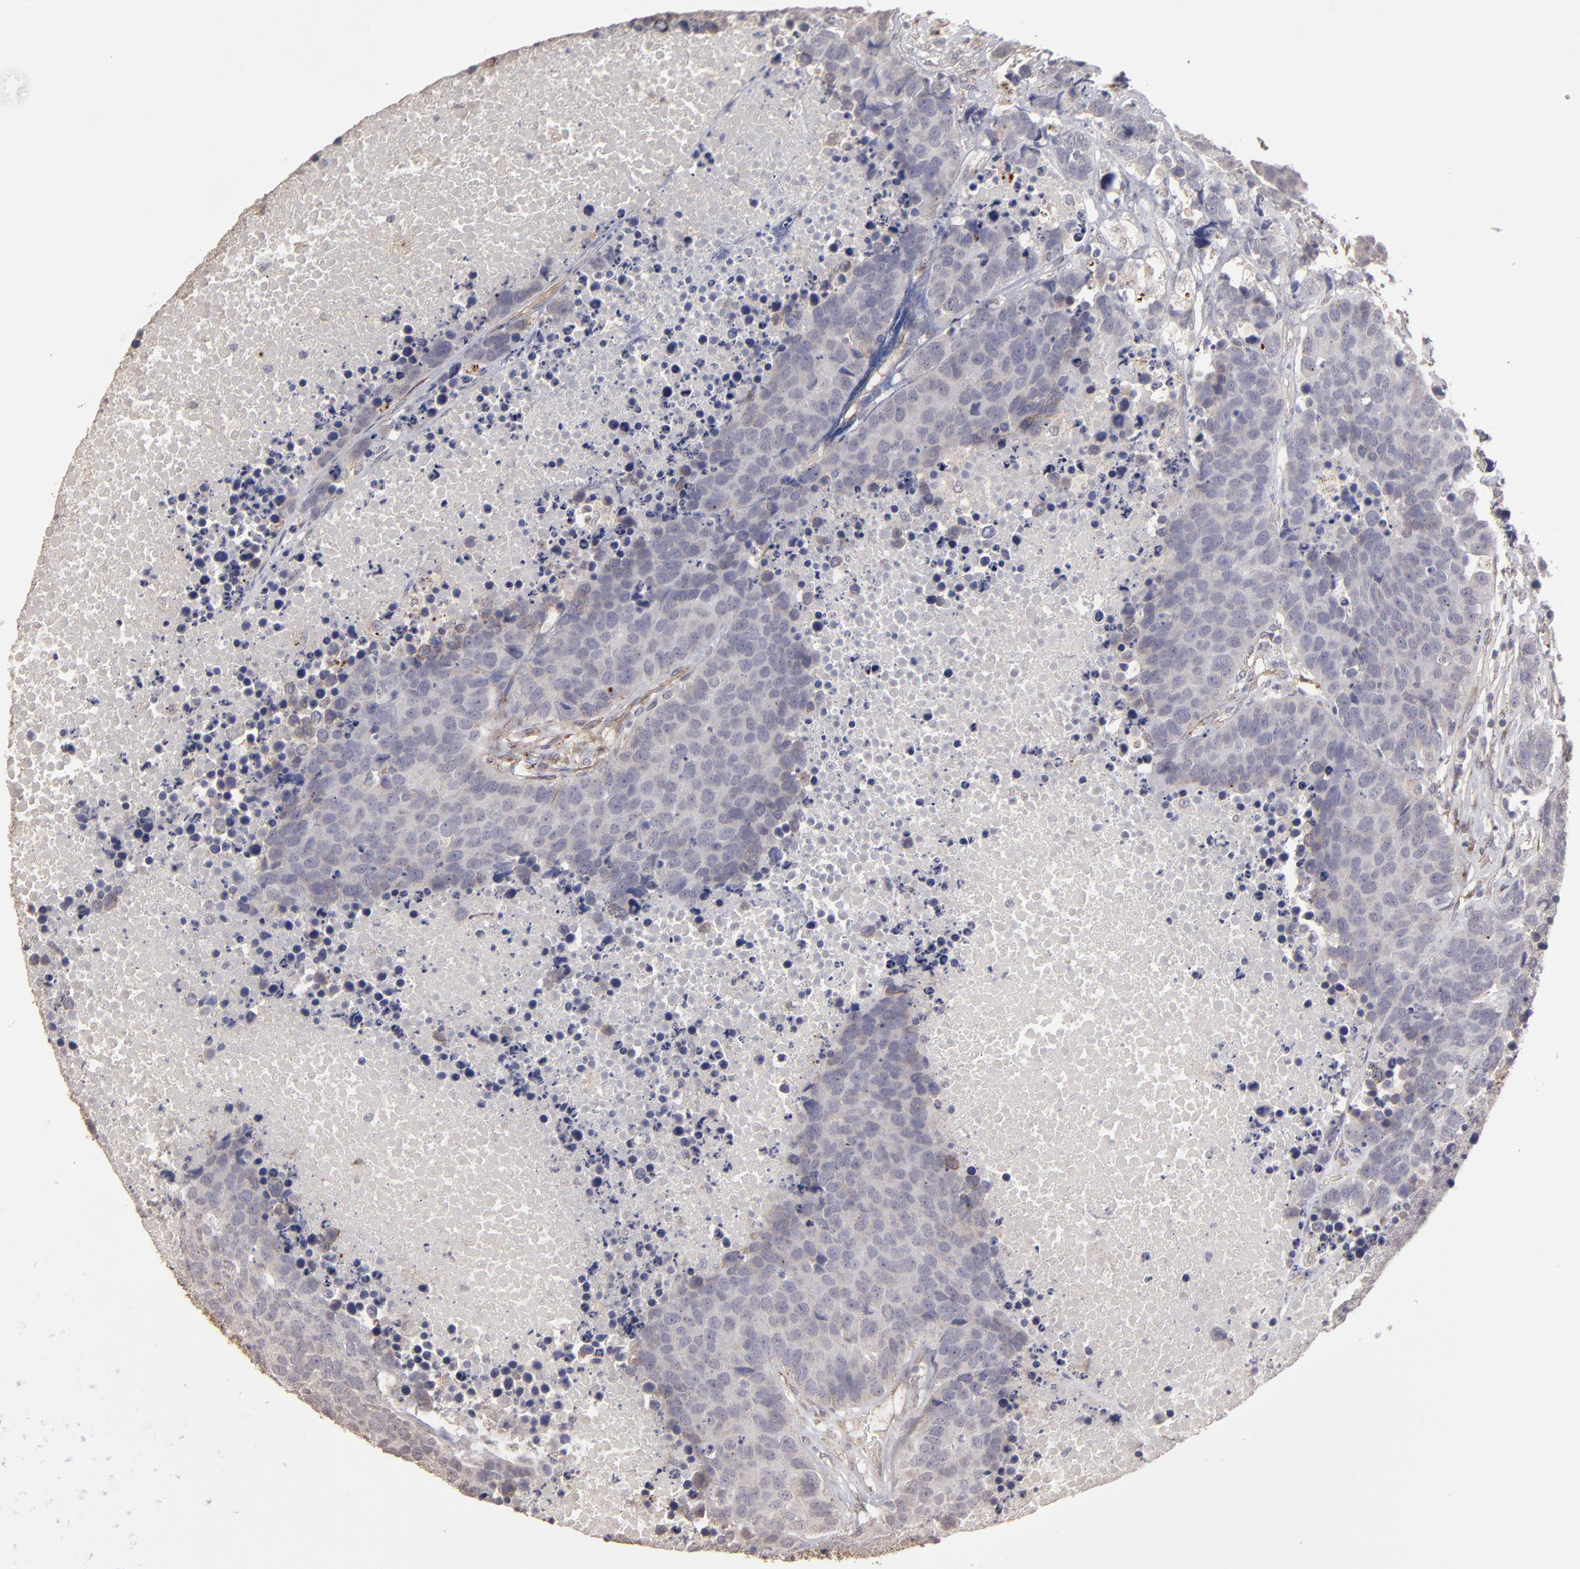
{"staining": {"intensity": "weak", "quantity": "<25%", "location": "cytoplasmic/membranous"}, "tissue": "carcinoid", "cell_type": "Tumor cells", "image_type": "cancer", "snomed": [{"axis": "morphology", "description": "Carcinoid, malignant, NOS"}, {"axis": "topography", "description": "Lung"}], "caption": "Immunohistochemistry photomicrograph of human malignant carcinoid stained for a protein (brown), which demonstrates no expression in tumor cells.", "gene": "ITGB5", "patient": {"sex": "male", "age": 60}}